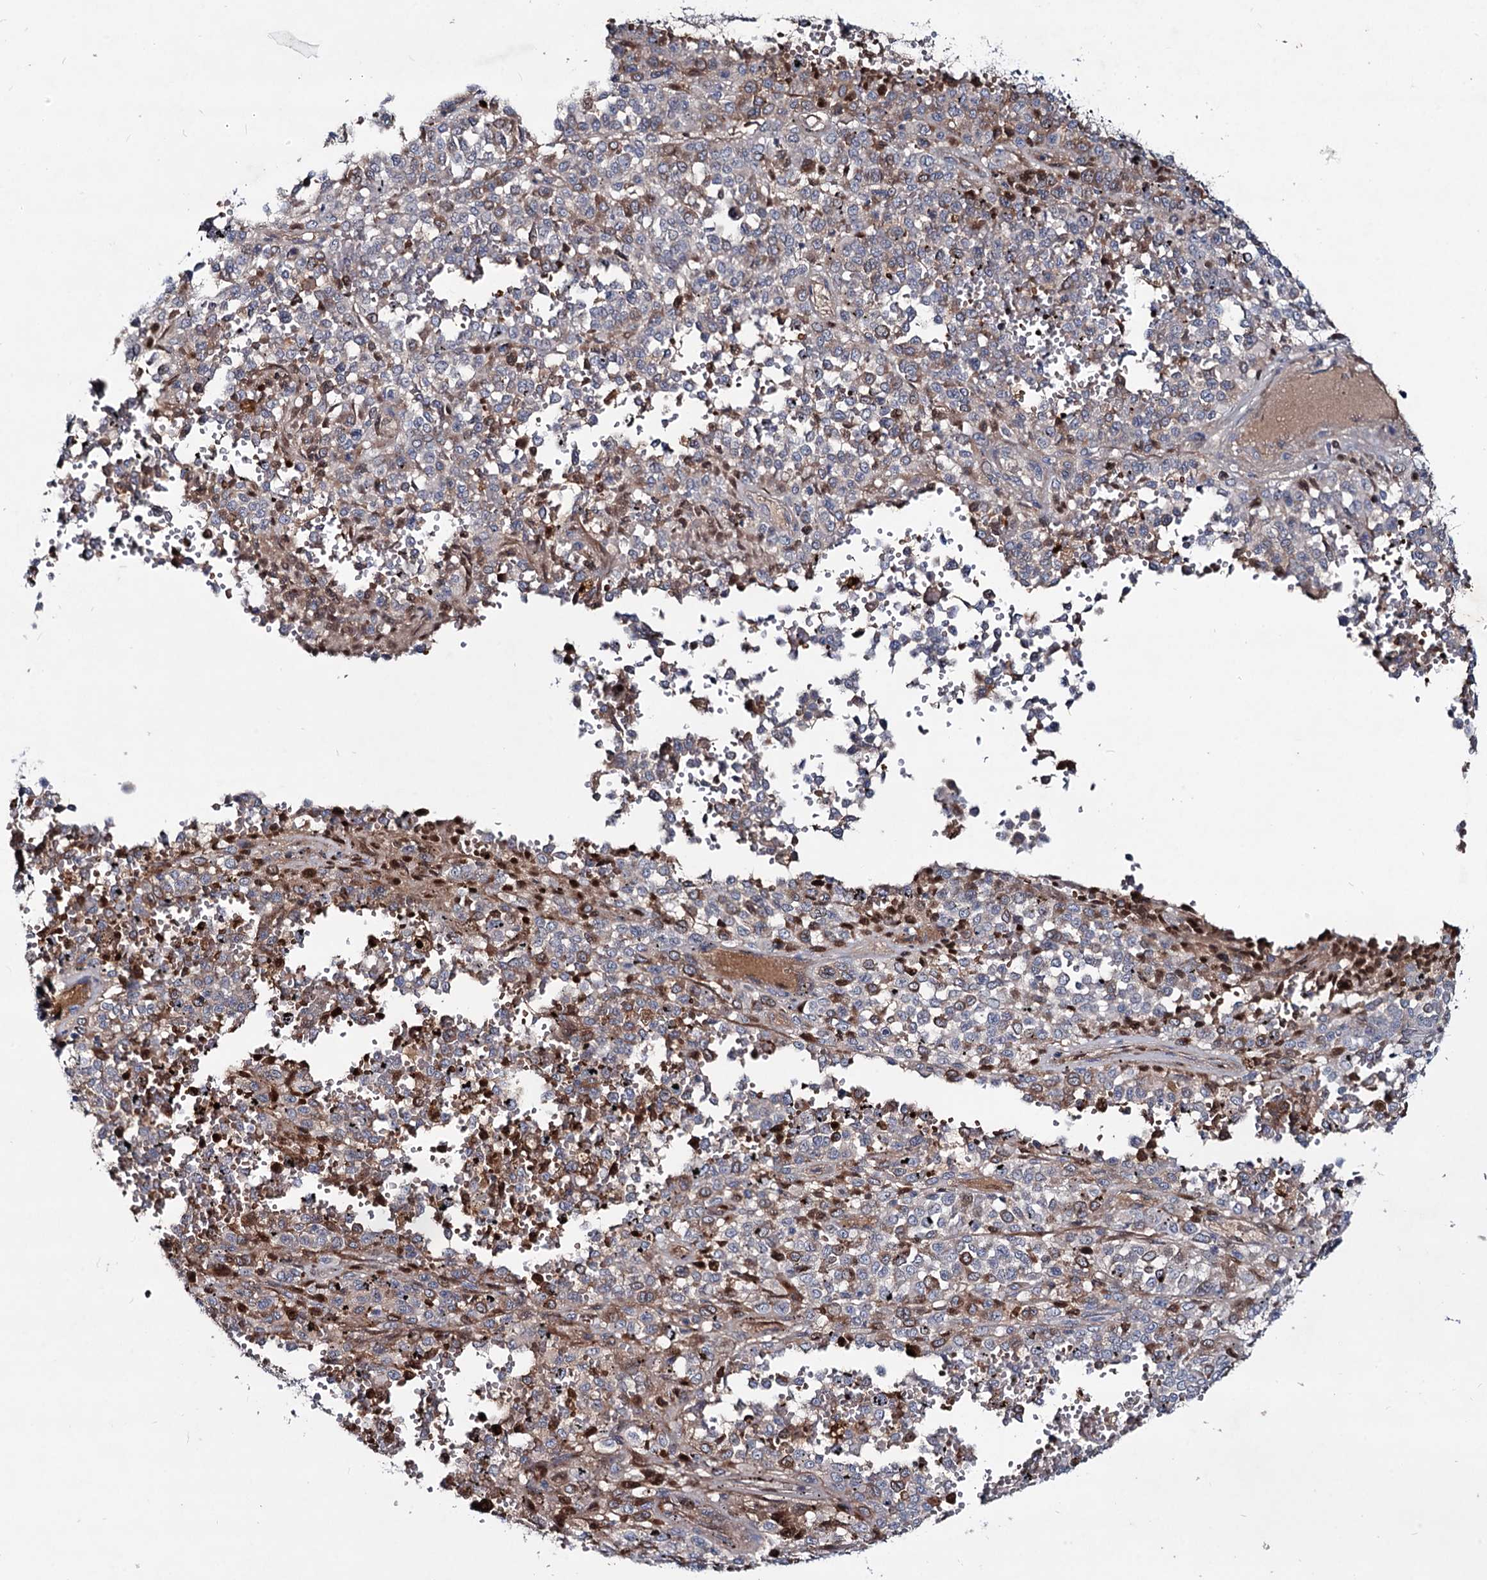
{"staining": {"intensity": "weak", "quantity": "25%-75%", "location": "cytoplasmic/membranous"}, "tissue": "melanoma", "cell_type": "Tumor cells", "image_type": "cancer", "snomed": [{"axis": "morphology", "description": "Malignant melanoma, Metastatic site"}, {"axis": "topography", "description": "Pancreas"}], "caption": "Immunohistochemistry staining of malignant melanoma (metastatic site), which shows low levels of weak cytoplasmic/membranous positivity in about 25%-75% of tumor cells indicating weak cytoplasmic/membranous protein expression. The staining was performed using DAB (3,3'-diaminobenzidine) (brown) for protein detection and nuclei were counterstained in hematoxylin (blue).", "gene": "RNF6", "patient": {"sex": "female", "age": 30}}